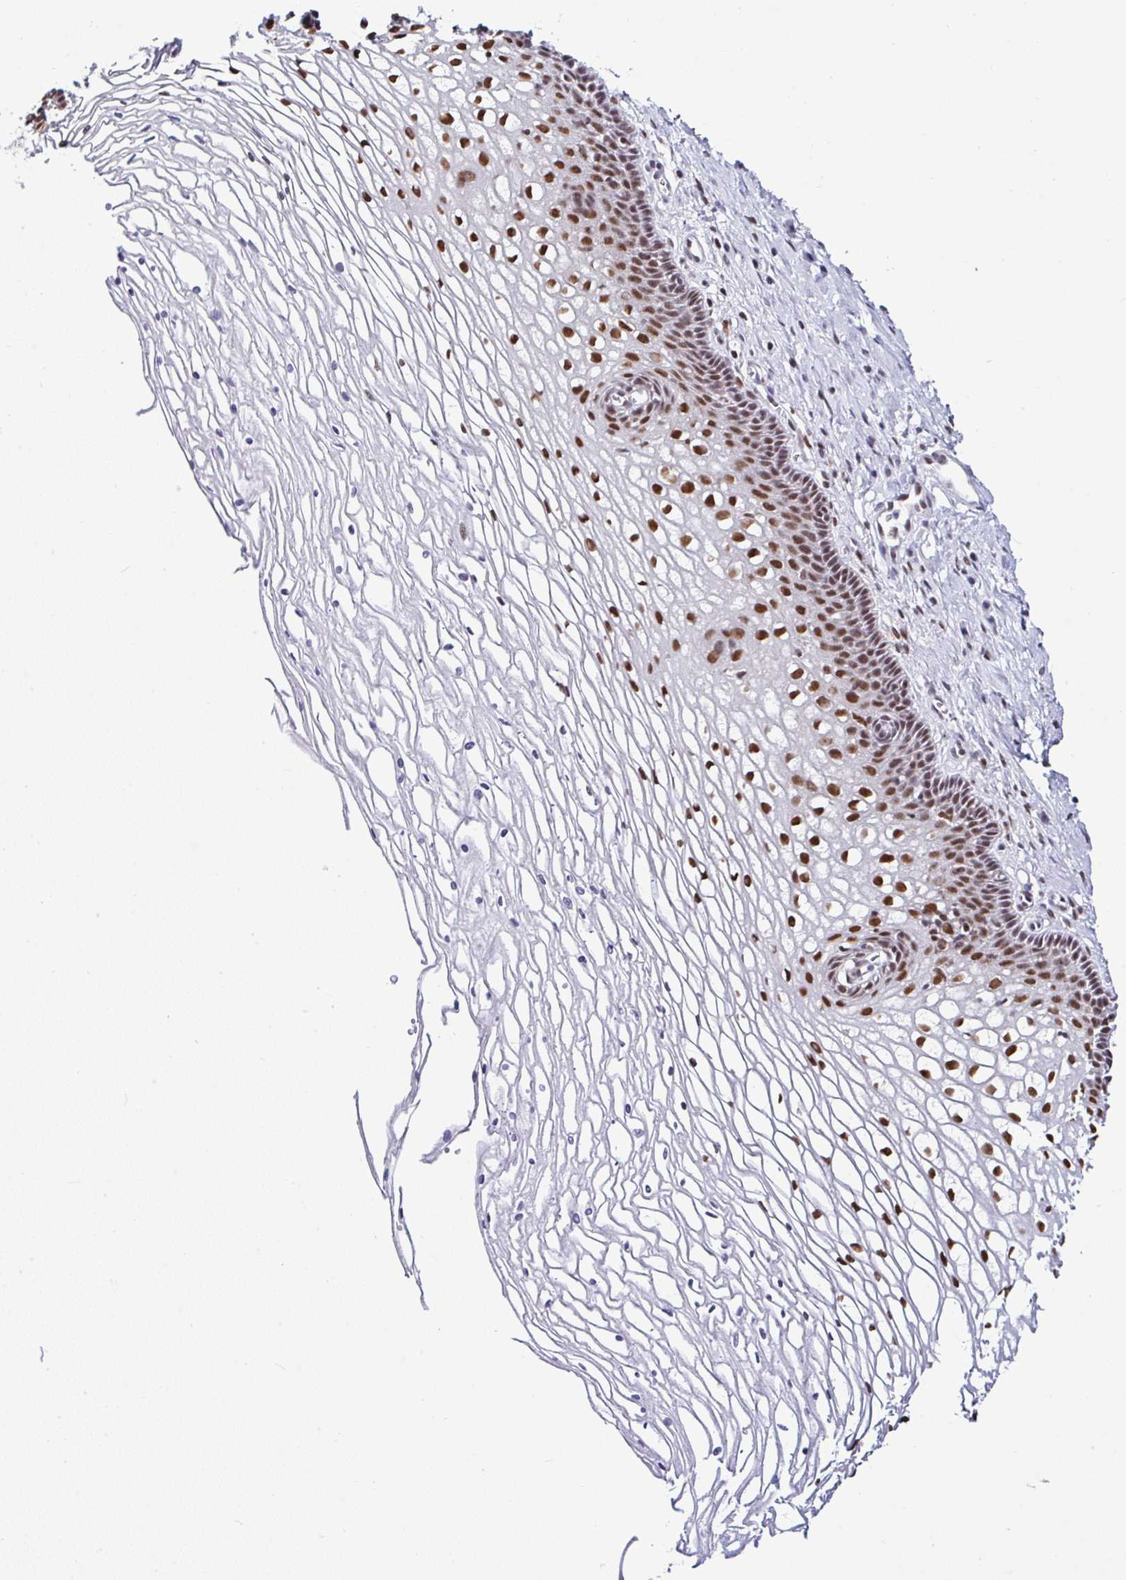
{"staining": {"intensity": "weak", "quantity": "<25%", "location": "nuclear"}, "tissue": "cervix", "cell_type": "Glandular cells", "image_type": "normal", "snomed": [{"axis": "morphology", "description": "Normal tissue, NOS"}, {"axis": "topography", "description": "Cervix"}], "caption": "IHC photomicrograph of benign human cervix stained for a protein (brown), which exhibits no expression in glandular cells.", "gene": "DR1", "patient": {"sex": "female", "age": 36}}